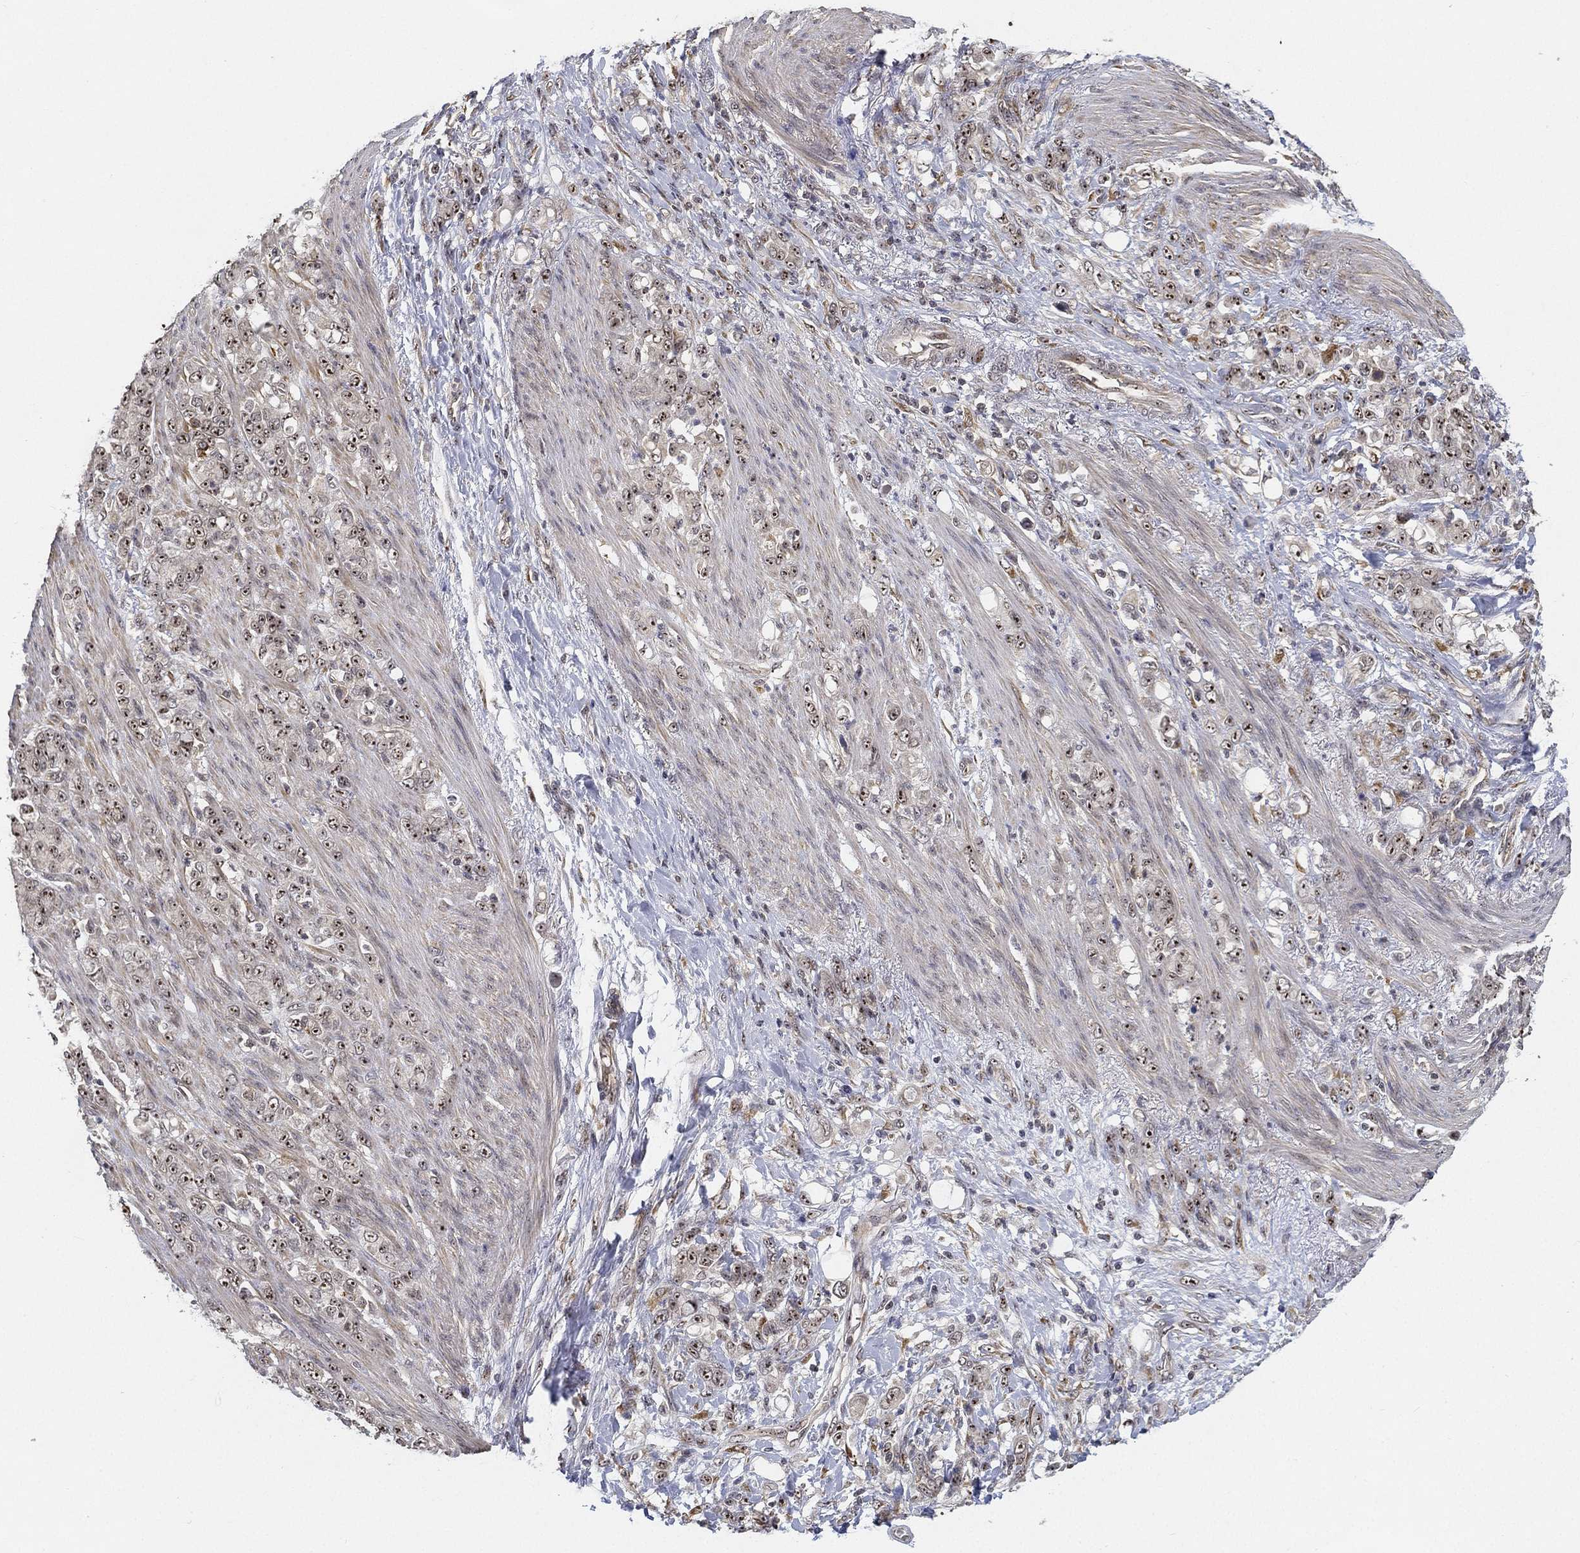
{"staining": {"intensity": "strong", "quantity": ">75%", "location": "nuclear"}, "tissue": "stomach cancer", "cell_type": "Tumor cells", "image_type": "cancer", "snomed": [{"axis": "morphology", "description": "Adenocarcinoma, NOS"}, {"axis": "topography", "description": "Stomach"}], "caption": "Human stomach adenocarcinoma stained with a protein marker exhibits strong staining in tumor cells.", "gene": "PPP1R16B", "patient": {"sex": "female", "age": 79}}